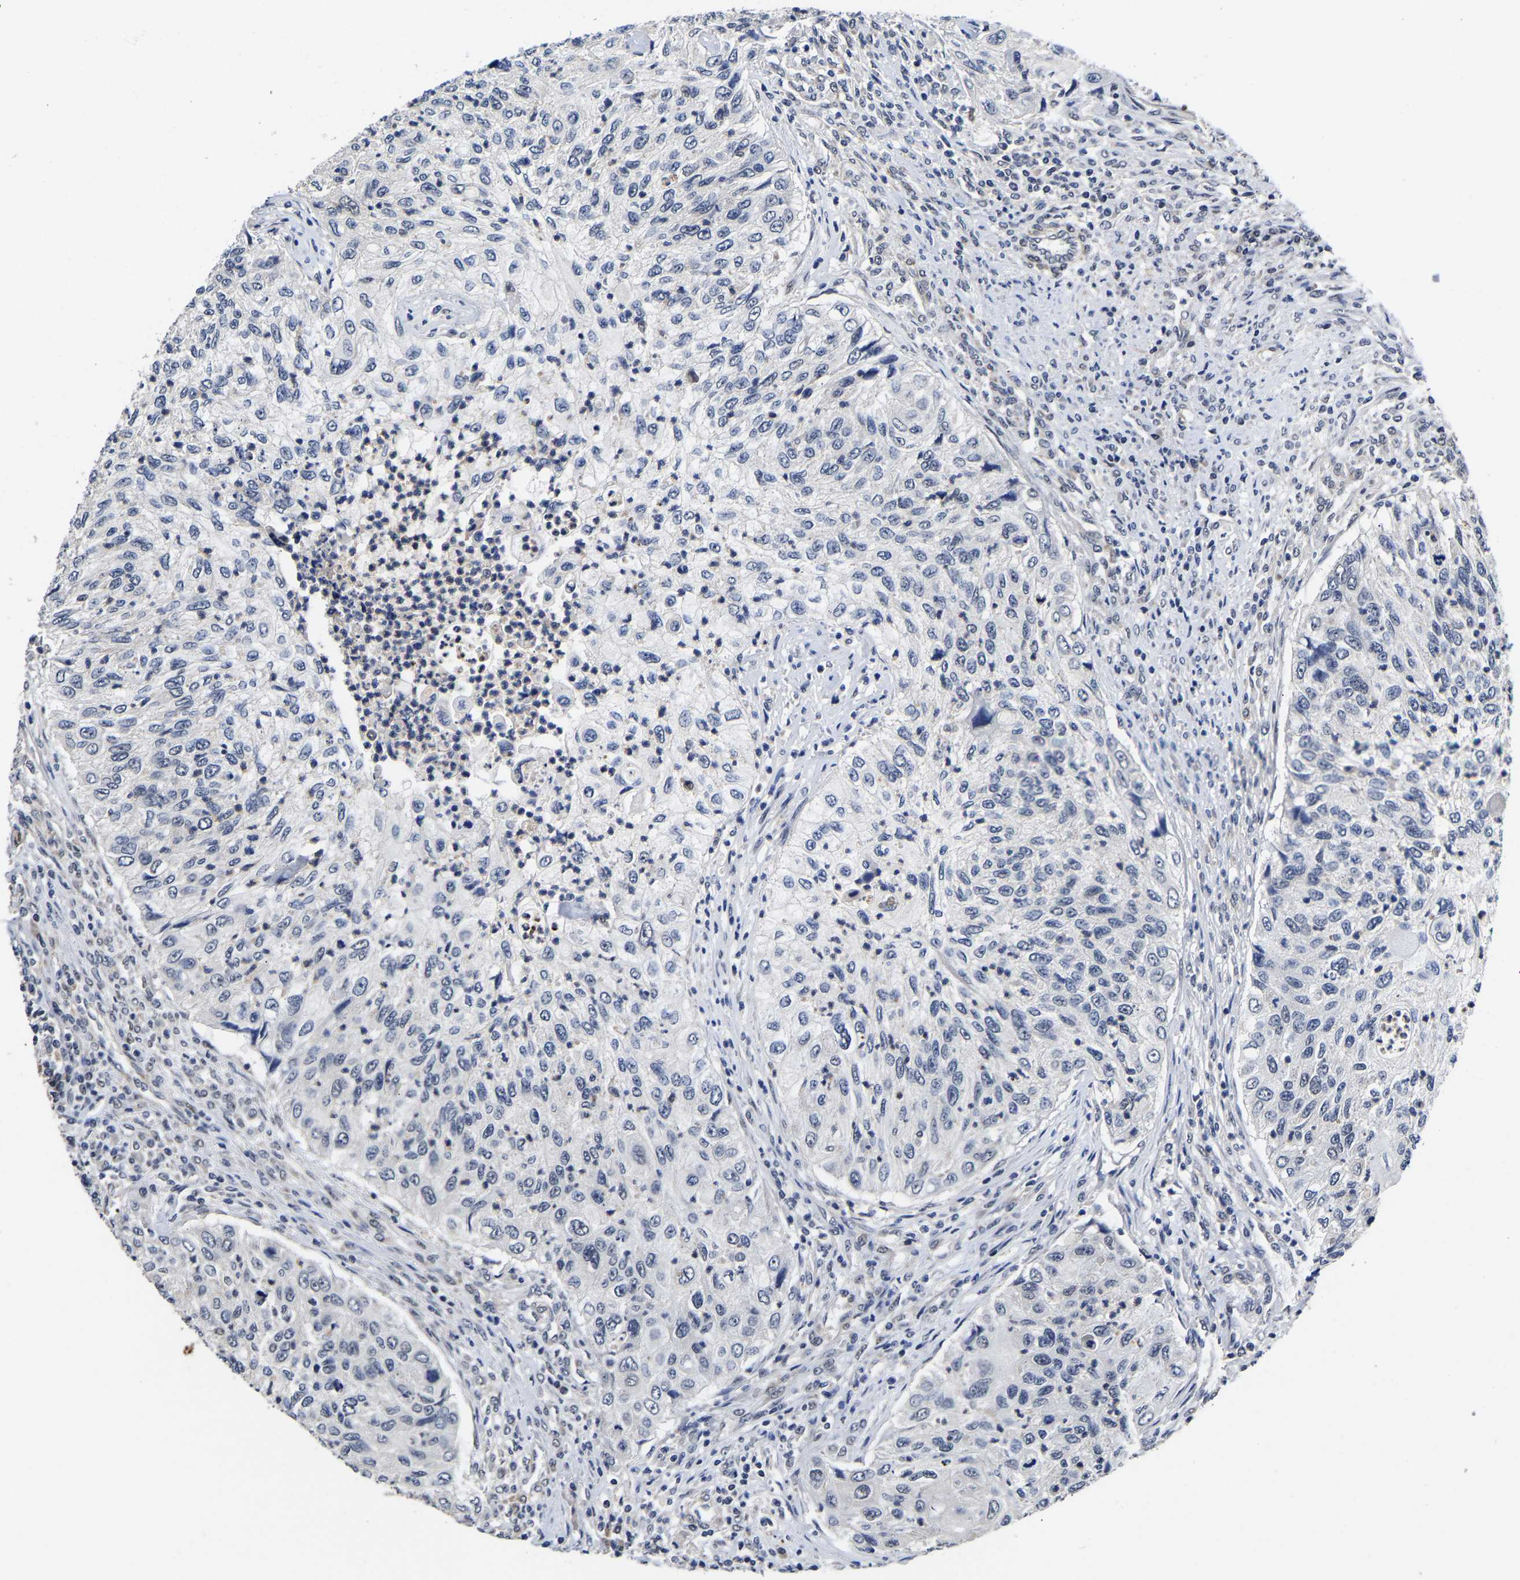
{"staining": {"intensity": "negative", "quantity": "none", "location": "none"}, "tissue": "urothelial cancer", "cell_type": "Tumor cells", "image_type": "cancer", "snomed": [{"axis": "morphology", "description": "Urothelial carcinoma, High grade"}, {"axis": "topography", "description": "Urinary bladder"}], "caption": "Immunohistochemistry image of human high-grade urothelial carcinoma stained for a protein (brown), which demonstrates no expression in tumor cells.", "gene": "METTL16", "patient": {"sex": "female", "age": 60}}